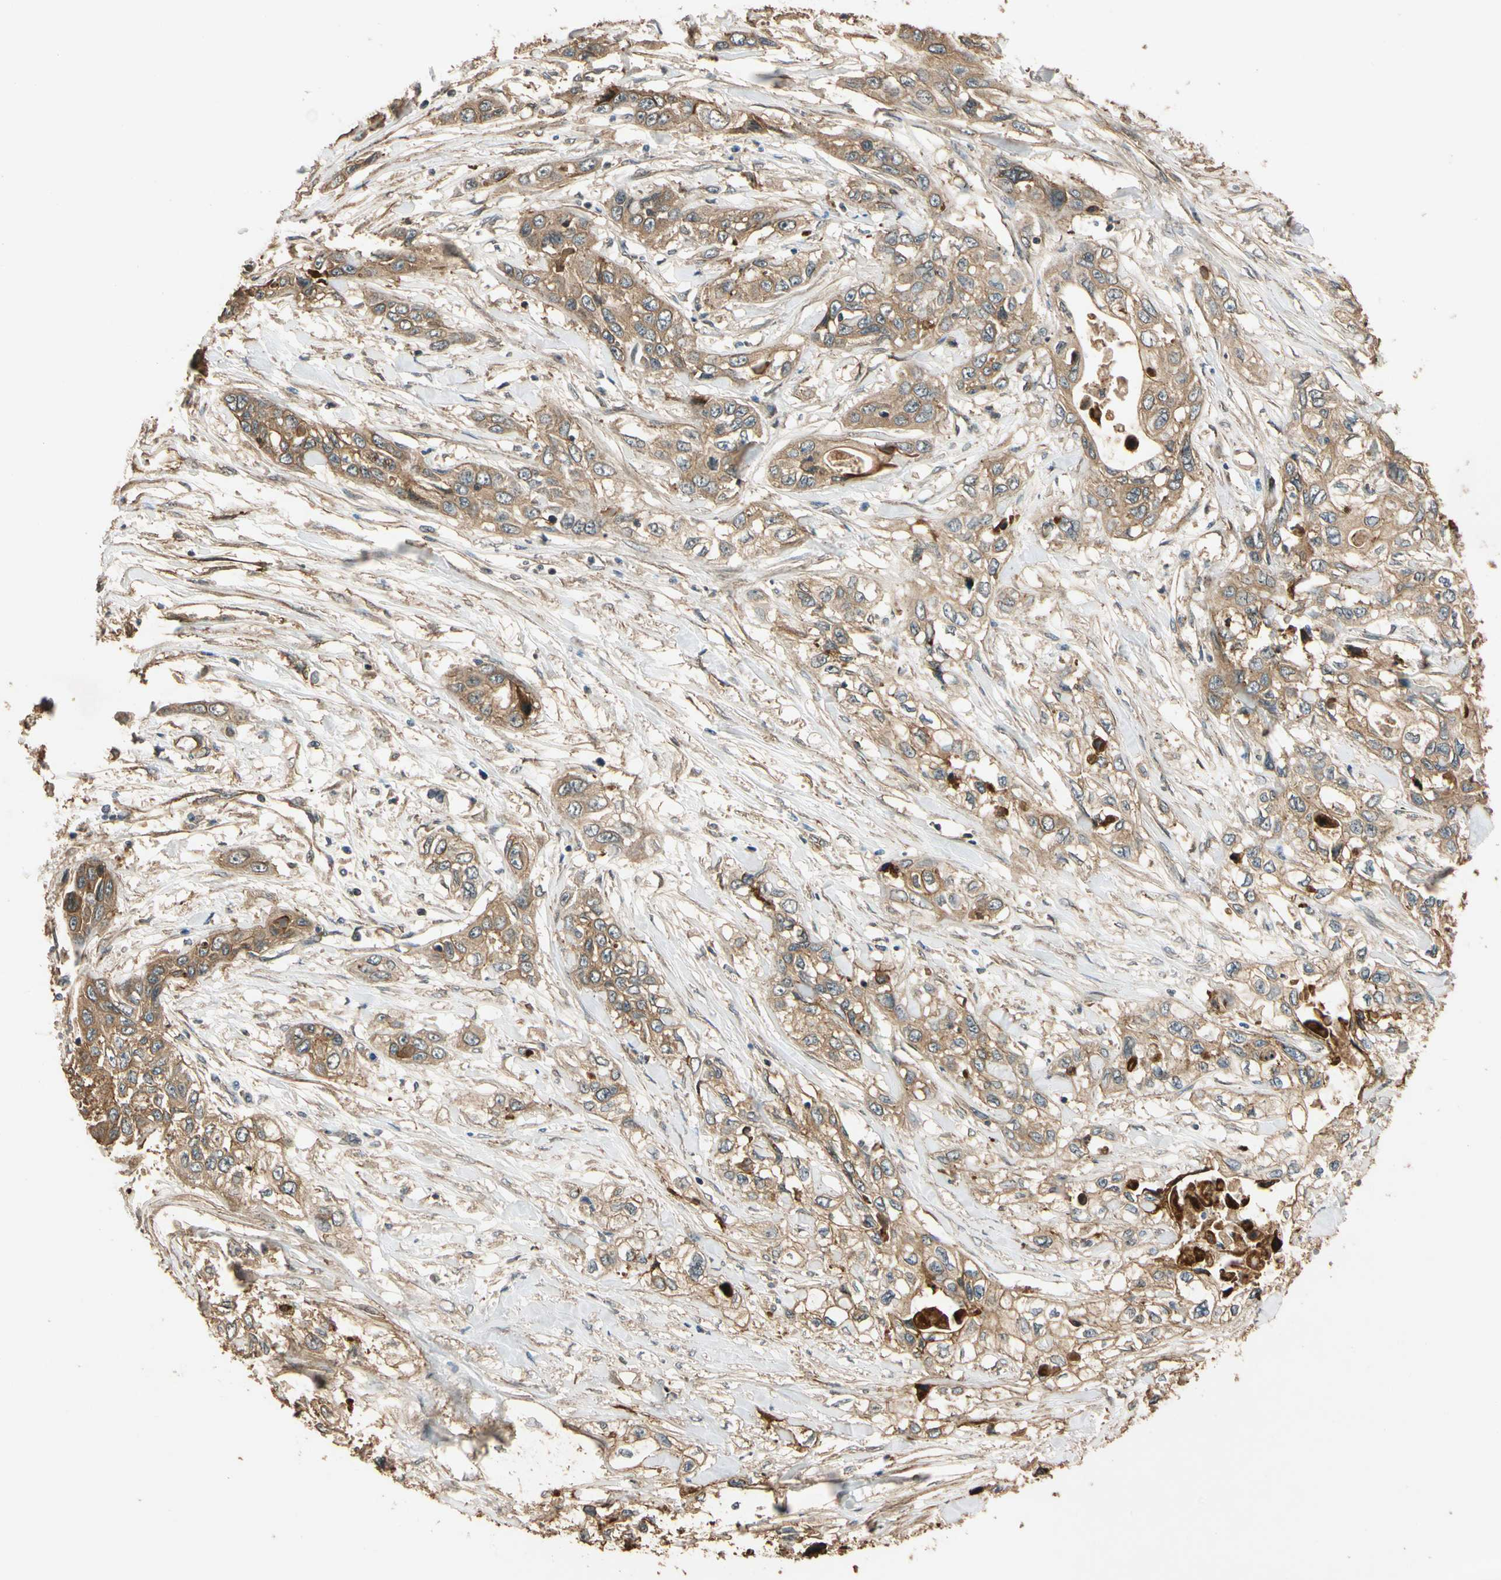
{"staining": {"intensity": "moderate", "quantity": ">75%", "location": "cytoplasmic/membranous"}, "tissue": "pancreatic cancer", "cell_type": "Tumor cells", "image_type": "cancer", "snomed": [{"axis": "morphology", "description": "Adenocarcinoma, NOS"}, {"axis": "topography", "description": "Pancreas"}], "caption": "A micrograph of human pancreatic cancer stained for a protein reveals moderate cytoplasmic/membranous brown staining in tumor cells. (brown staining indicates protein expression, while blue staining denotes nuclei).", "gene": "MGRN1", "patient": {"sex": "female", "age": 70}}